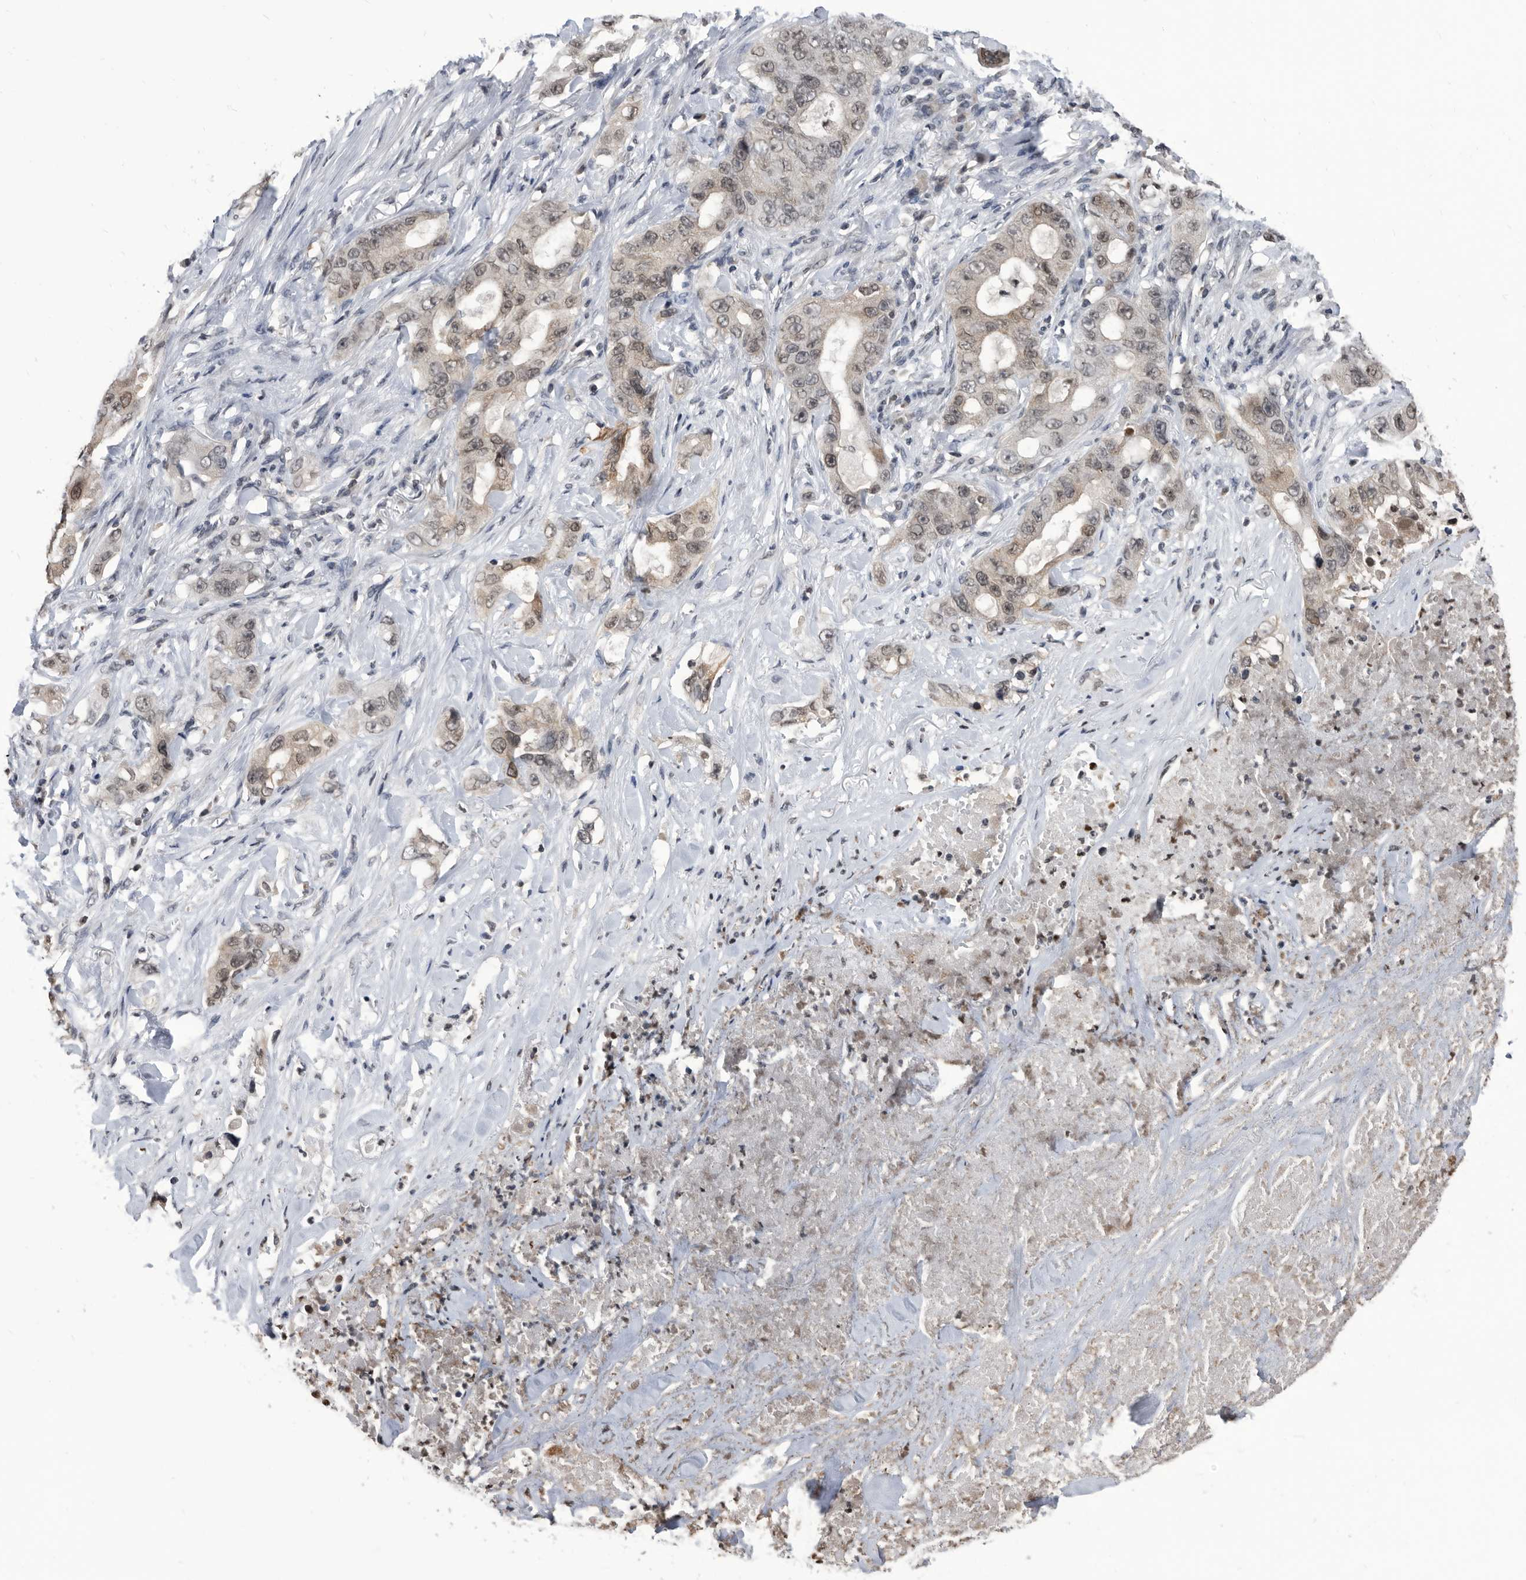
{"staining": {"intensity": "moderate", "quantity": ">75%", "location": "cytoplasmic/membranous,nuclear"}, "tissue": "lung cancer", "cell_type": "Tumor cells", "image_type": "cancer", "snomed": [{"axis": "morphology", "description": "Adenocarcinoma, NOS"}, {"axis": "topography", "description": "Lung"}], "caption": "Moderate cytoplasmic/membranous and nuclear positivity is appreciated in approximately >75% of tumor cells in lung cancer. The protein of interest is stained brown, and the nuclei are stained in blue (DAB (3,3'-diaminobenzidine) IHC with brightfield microscopy, high magnification).", "gene": "TSTD1", "patient": {"sex": "female", "age": 51}}